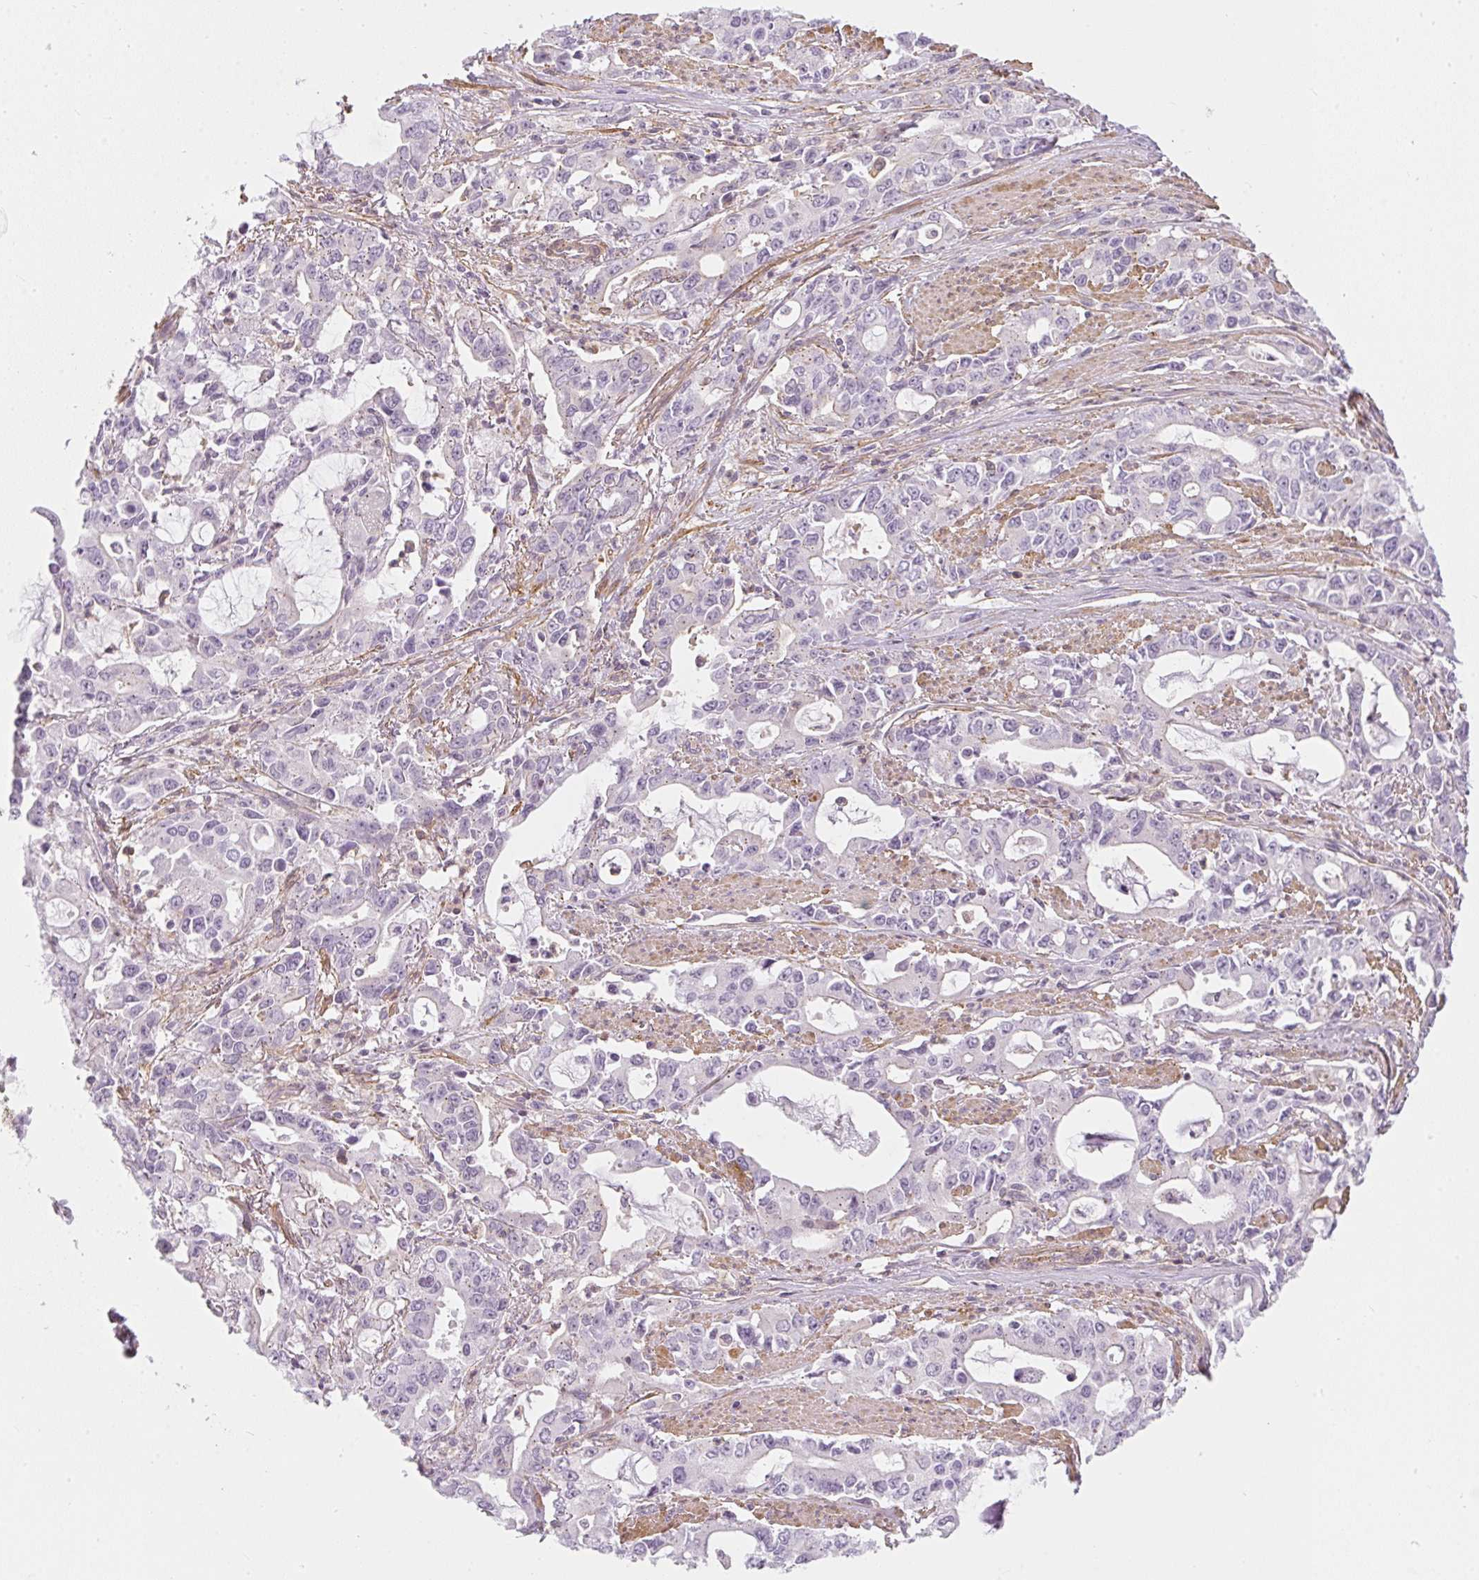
{"staining": {"intensity": "negative", "quantity": "none", "location": "none"}, "tissue": "stomach cancer", "cell_type": "Tumor cells", "image_type": "cancer", "snomed": [{"axis": "morphology", "description": "Adenocarcinoma, NOS"}, {"axis": "topography", "description": "Stomach, upper"}], "caption": "The micrograph reveals no significant staining in tumor cells of adenocarcinoma (stomach). (DAB immunohistochemistry (IHC), high magnification).", "gene": "SULF1", "patient": {"sex": "male", "age": 85}}